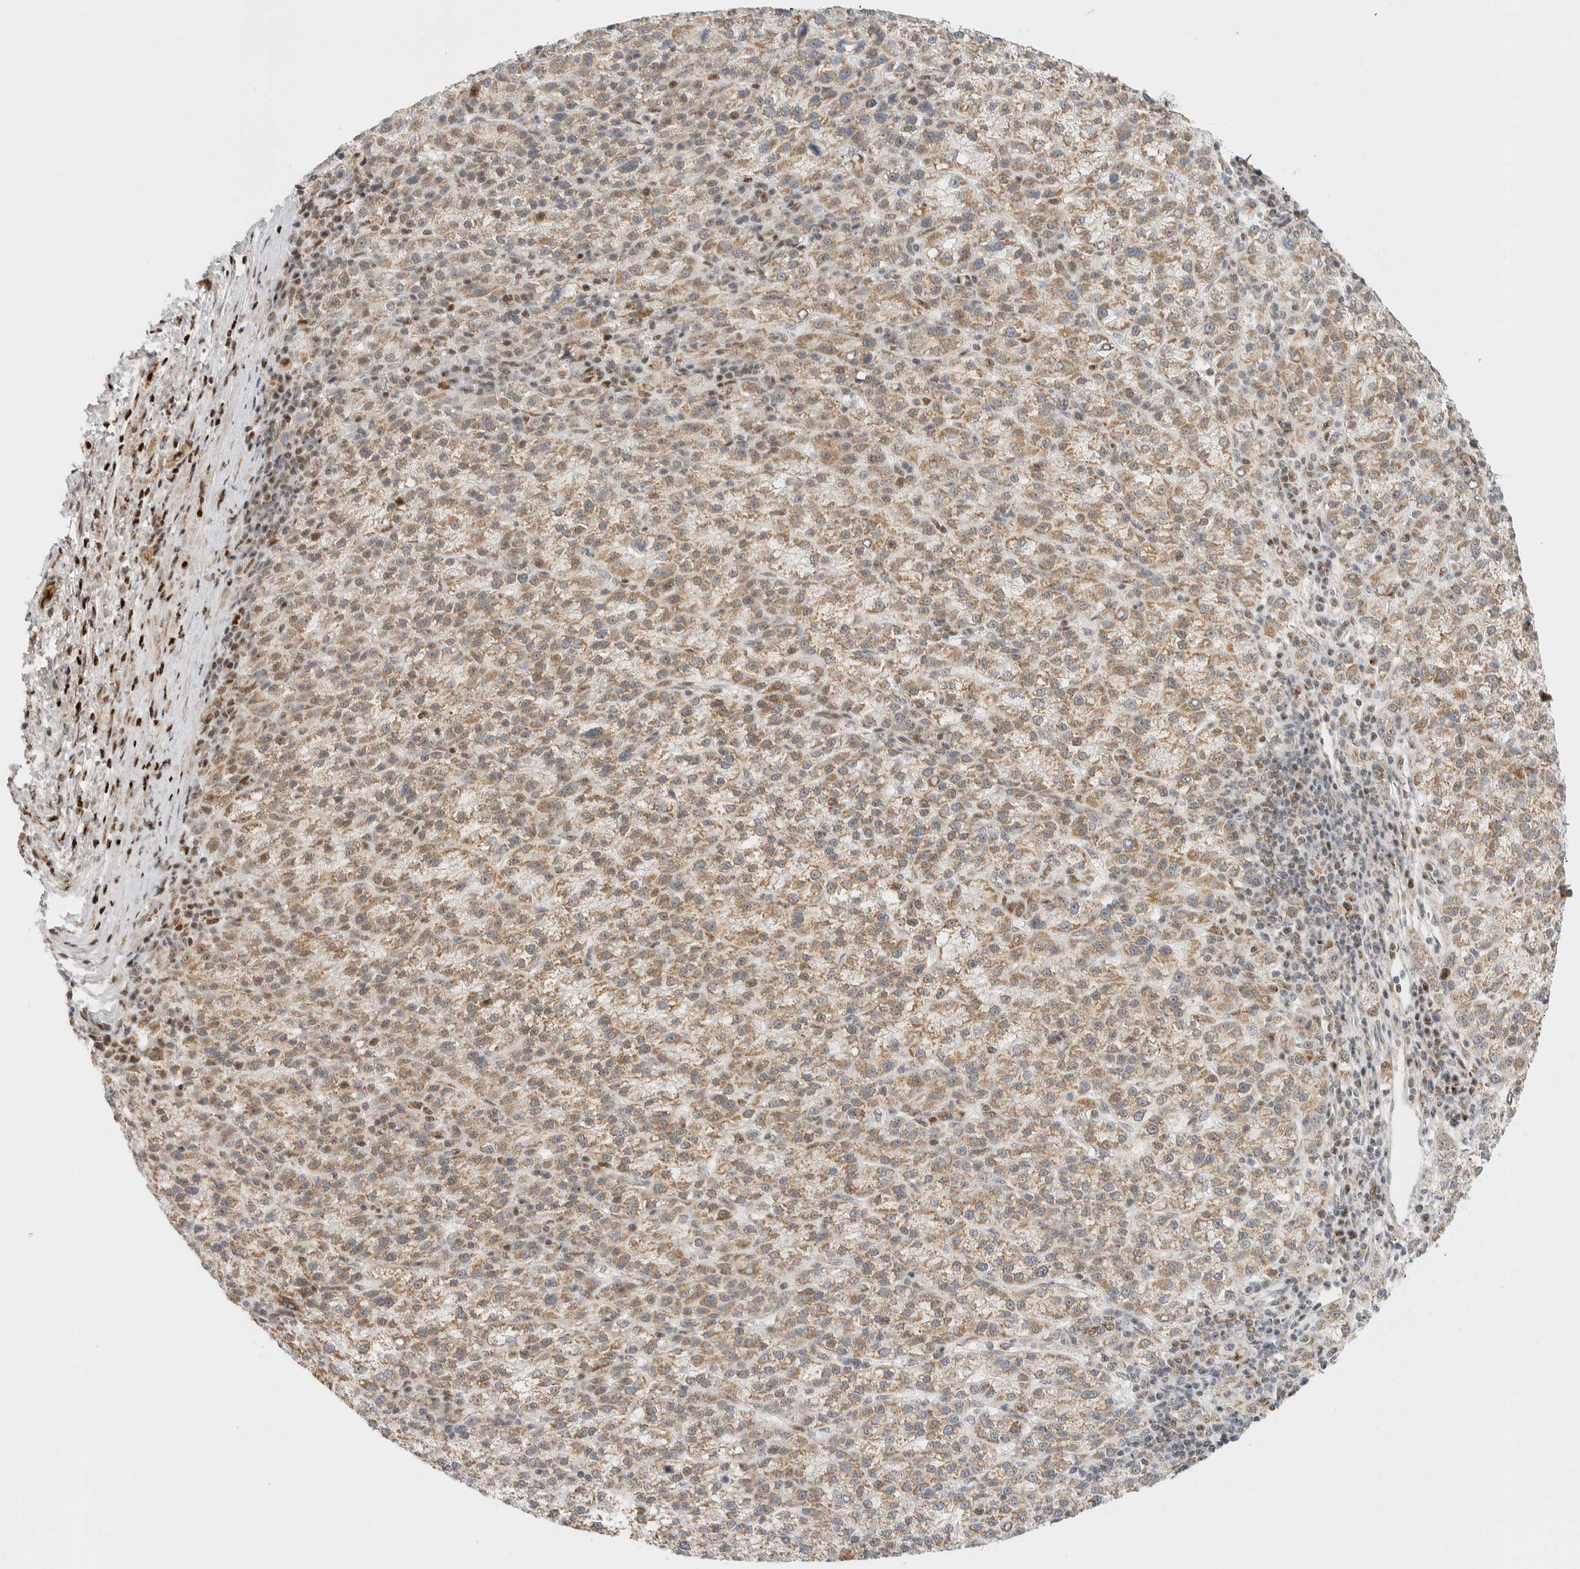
{"staining": {"intensity": "moderate", "quantity": ">75%", "location": "cytoplasmic/membranous"}, "tissue": "liver cancer", "cell_type": "Tumor cells", "image_type": "cancer", "snomed": [{"axis": "morphology", "description": "Carcinoma, Hepatocellular, NOS"}, {"axis": "topography", "description": "Liver"}], "caption": "Brown immunohistochemical staining in liver cancer (hepatocellular carcinoma) reveals moderate cytoplasmic/membranous staining in approximately >75% of tumor cells. (brown staining indicates protein expression, while blue staining denotes nuclei).", "gene": "TSPAN32", "patient": {"sex": "female", "age": 58}}